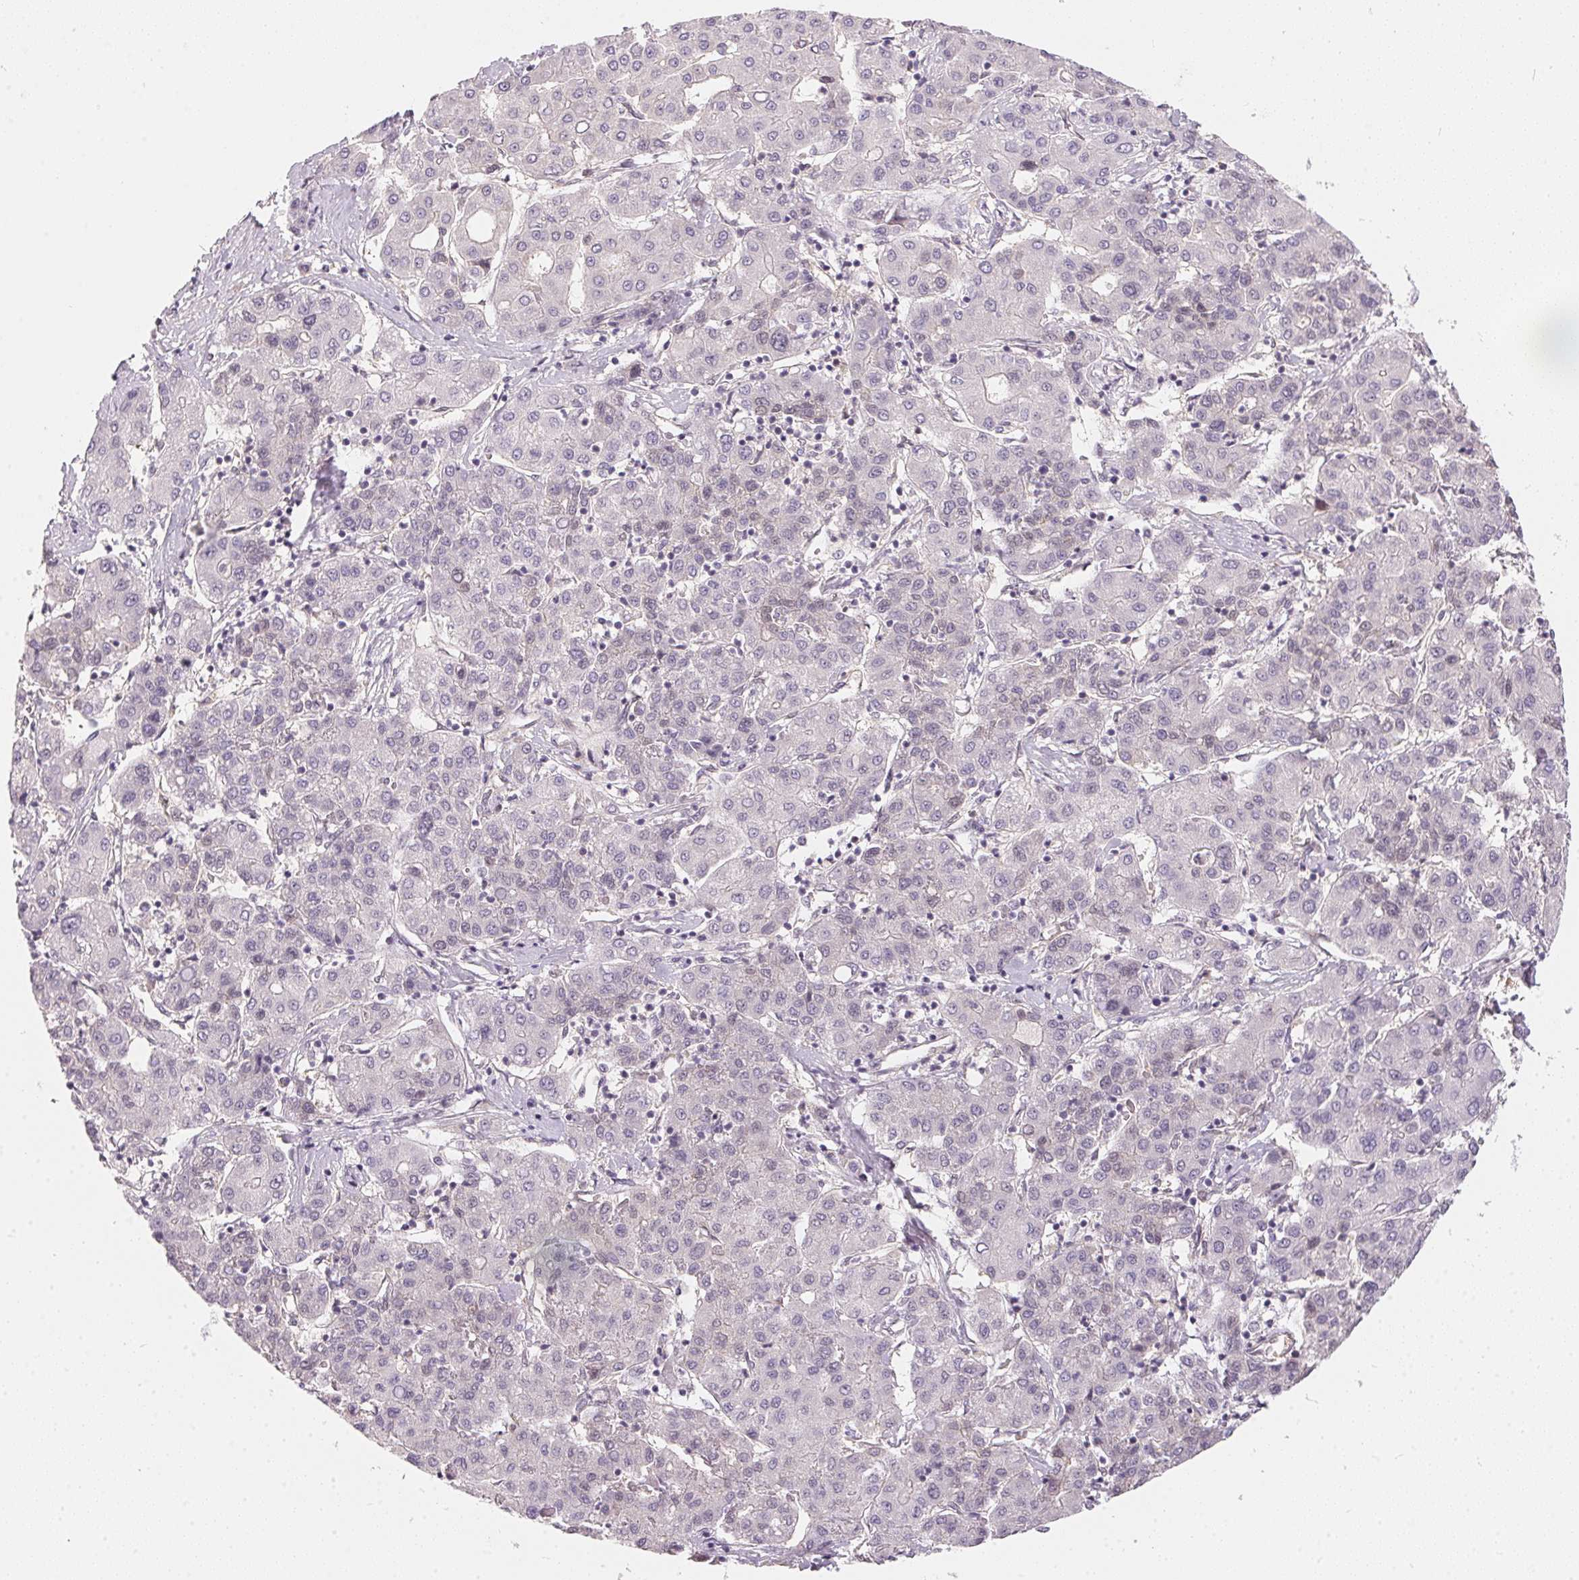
{"staining": {"intensity": "negative", "quantity": "none", "location": "none"}, "tissue": "liver cancer", "cell_type": "Tumor cells", "image_type": "cancer", "snomed": [{"axis": "morphology", "description": "Carcinoma, Hepatocellular, NOS"}, {"axis": "topography", "description": "Liver"}], "caption": "IHC micrograph of neoplastic tissue: human liver cancer (hepatocellular carcinoma) stained with DAB demonstrates no significant protein staining in tumor cells. (Stains: DAB immunohistochemistry (IHC) with hematoxylin counter stain, Microscopy: brightfield microscopy at high magnification).", "gene": "BLMH", "patient": {"sex": "male", "age": 65}}